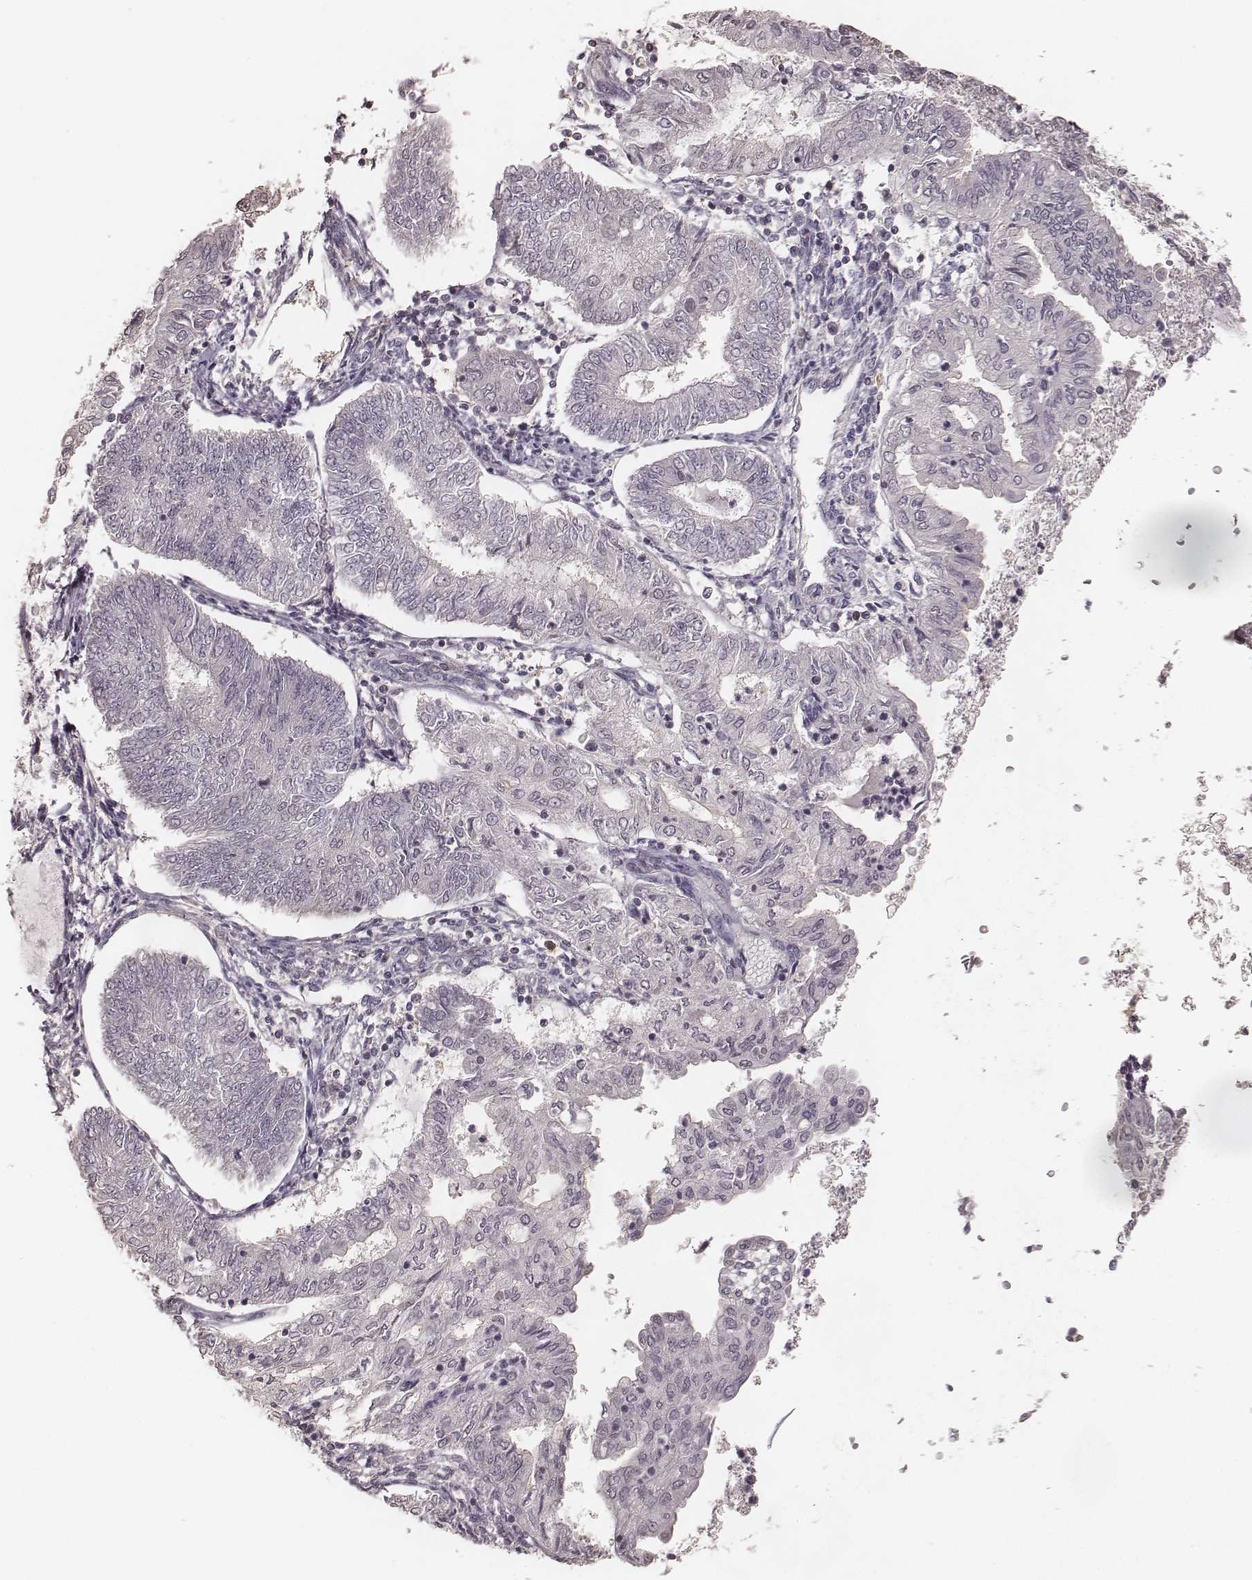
{"staining": {"intensity": "negative", "quantity": "none", "location": "none"}, "tissue": "endometrial cancer", "cell_type": "Tumor cells", "image_type": "cancer", "snomed": [{"axis": "morphology", "description": "Adenocarcinoma, NOS"}, {"axis": "topography", "description": "Endometrium"}], "caption": "Tumor cells are negative for protein expression in human endometrial cancer (adenocarcinoma). Brightfield microscopy of IHC stained with DAB (brown) and hematoxylin (blue), captured at high magnification.", "gene": "LY6K", "patient": {"sex": "female", "age": 68}}